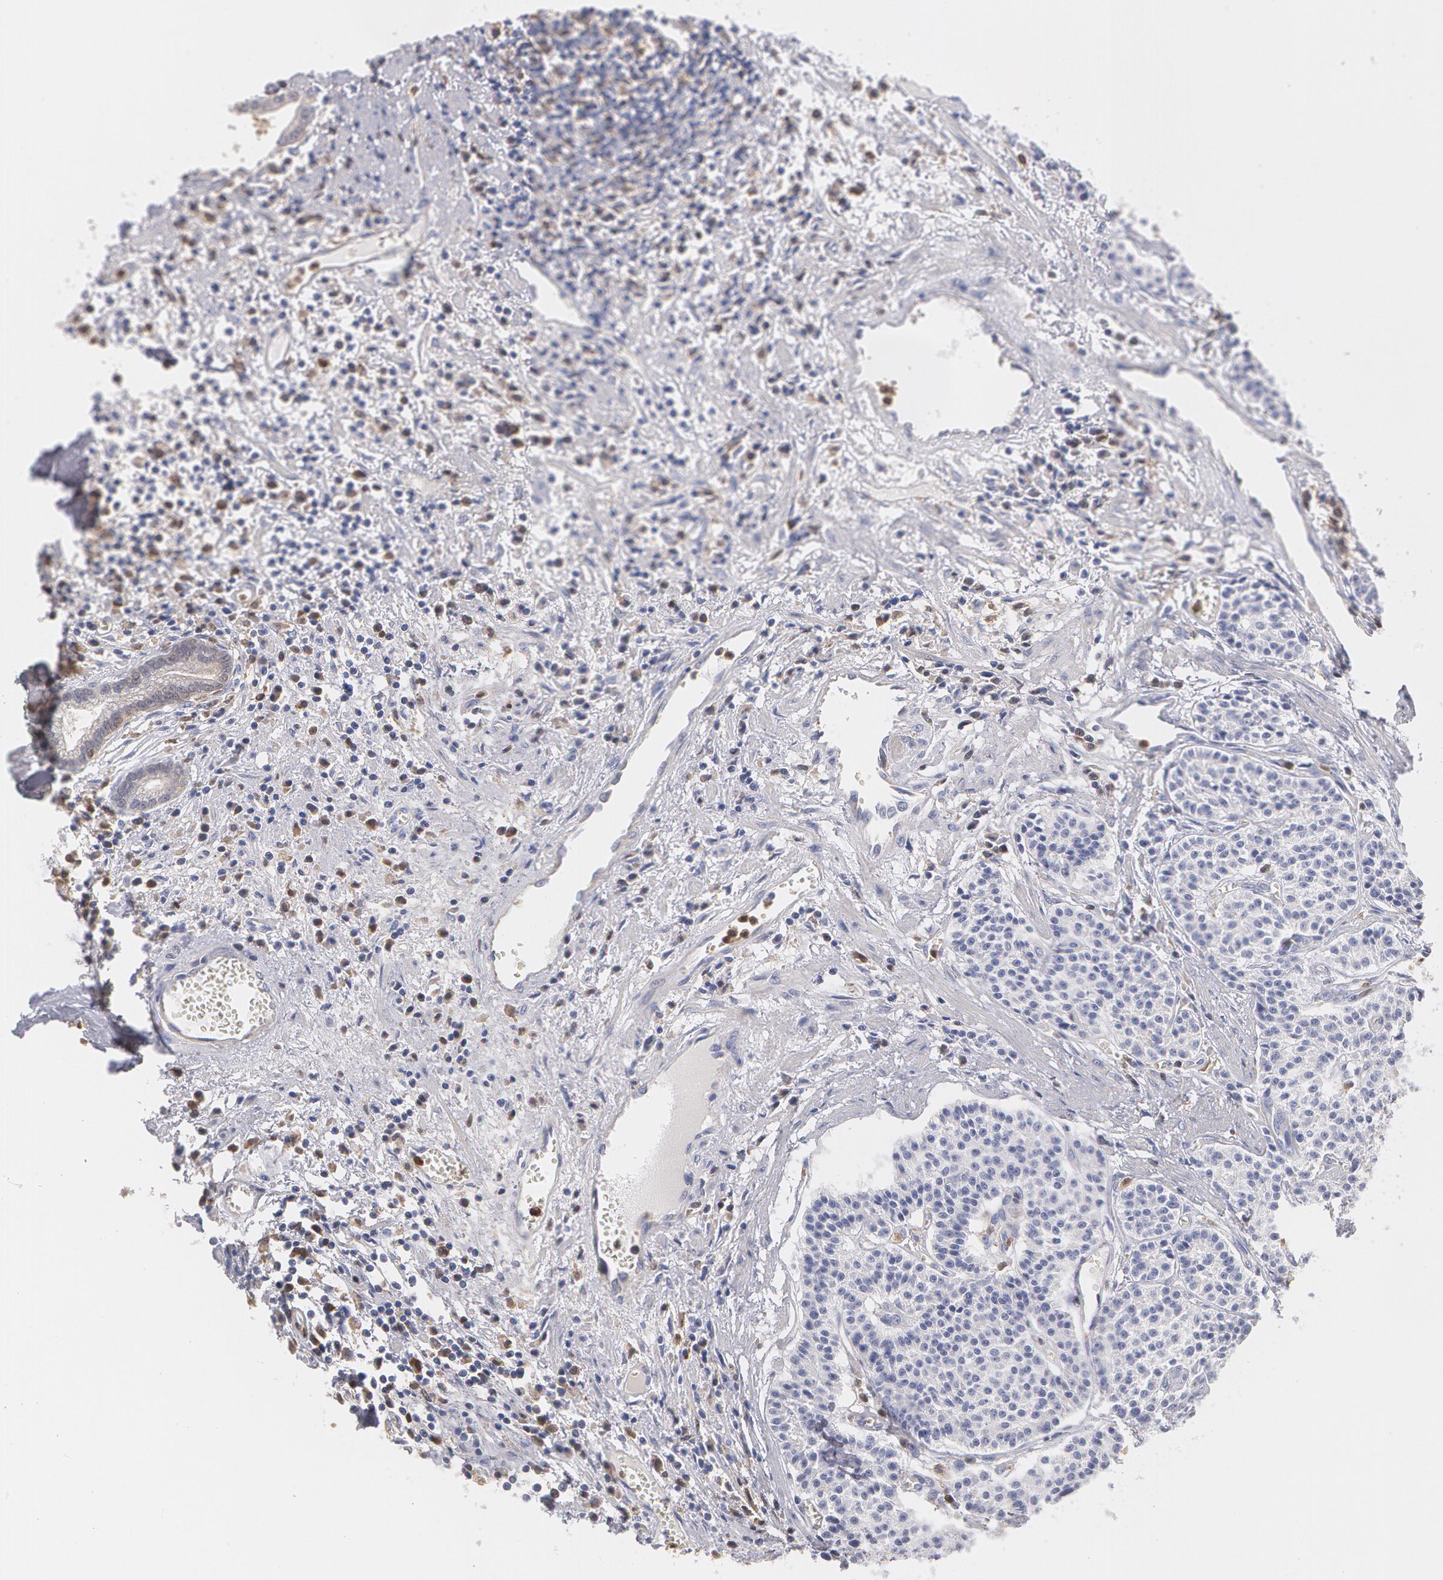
{"staining": {"intensity": "negative", "quantity": "none", "location": "none"}, "tissue": "carcinoid", "cell_type": "Tumor cells", "image_type": "cancer", "snomed": [{"axis": "morphology", "description": "Carcinoid, malignant, NOS"}, {"axis": "topography", "description": "Stomach"}], "caption": "There is no significant positivity in tumor cells of malignant carcinoid.", "gene": "SYK", "patient": {"sex": "female", "age": 76}}